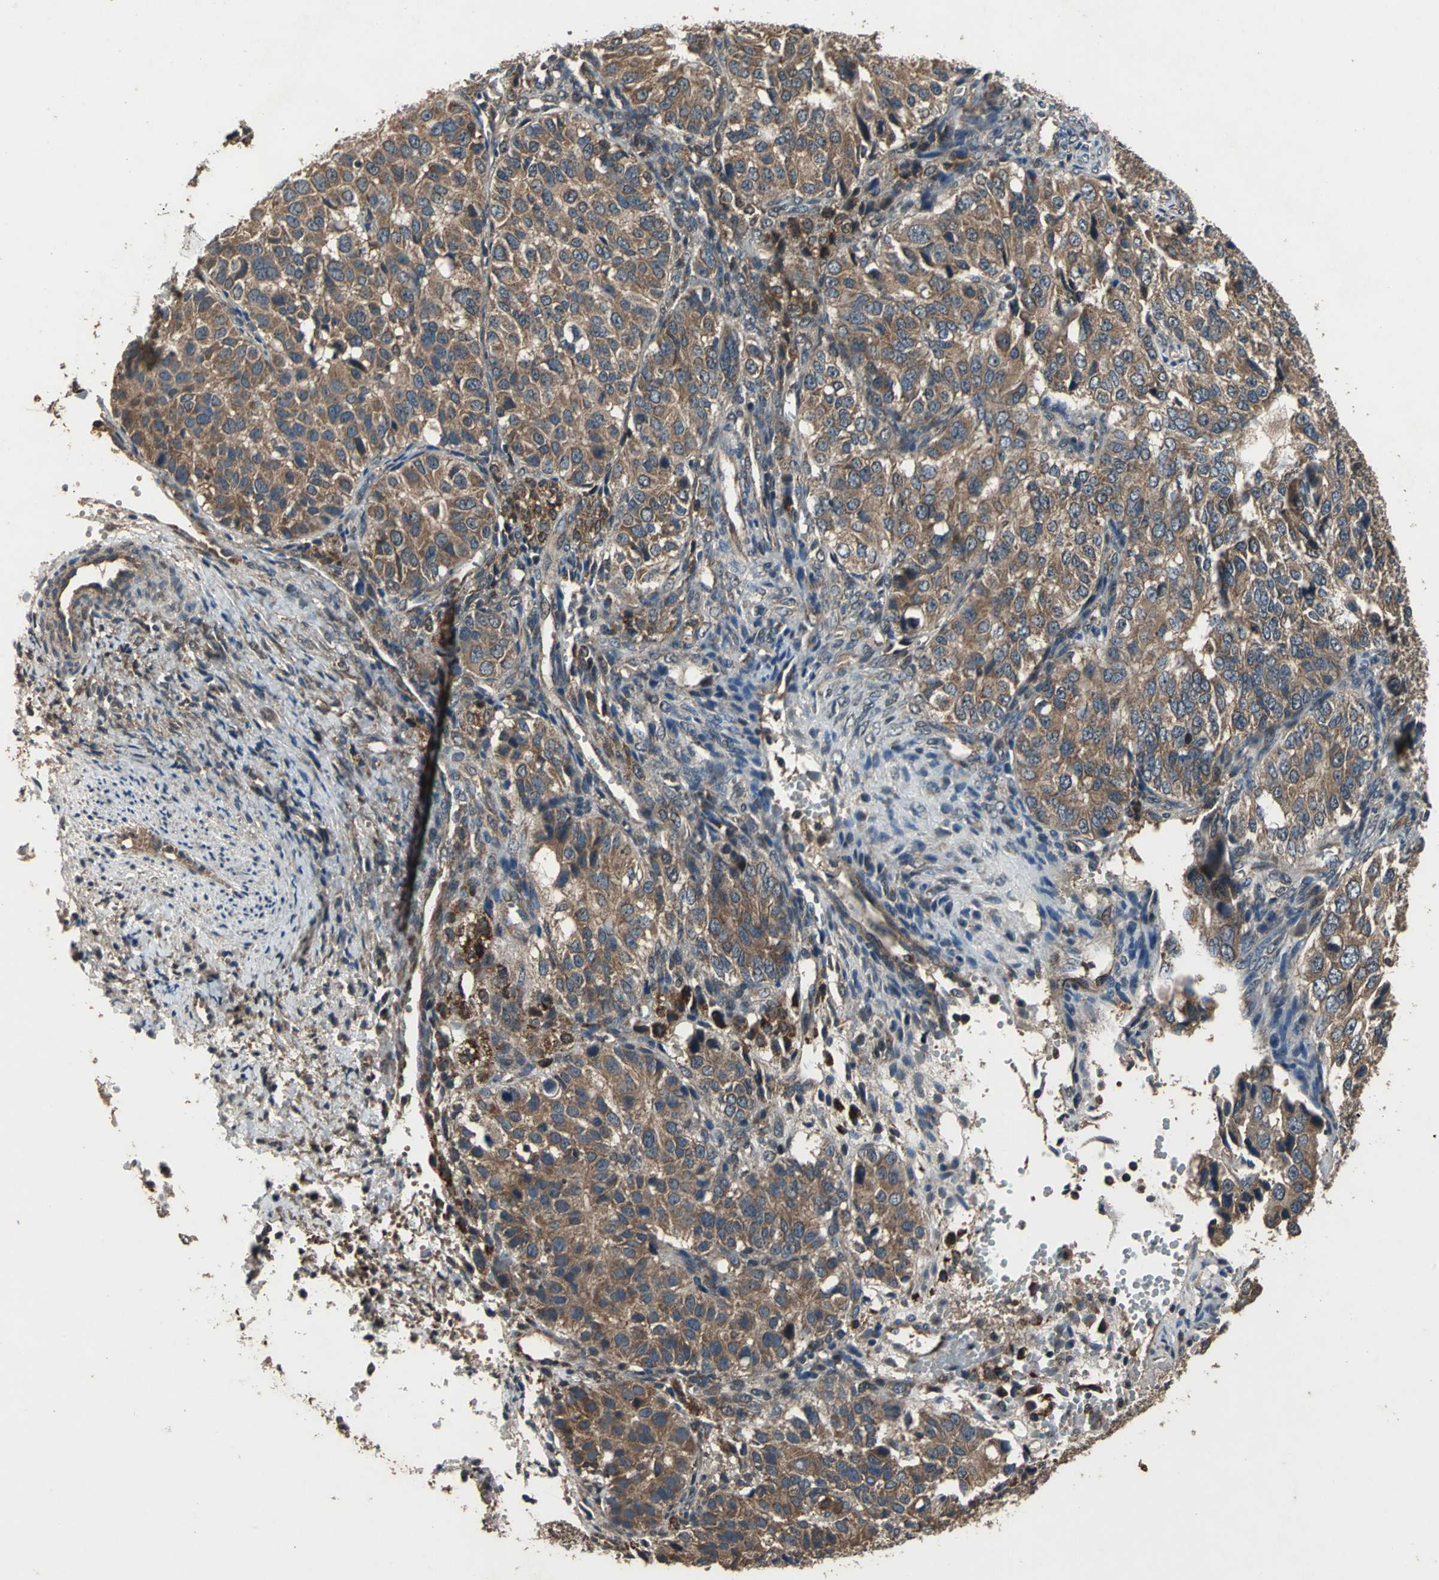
{"staining": {"intensity": "strong", "quantity": ">75%", "location": "cytoplasmic/membranous"}, "tissue": "ovarian cancer", "cell_type": "Tumor cells", "image_type": "cancer", "snomed": [{"axis": "morphology", "description": "Carcinoma, endometroid"}, {"axis": "topography", "description": "Ovary"}], "caption": "DAB (3,3'-diaminobenzidine) immunohistochemical staining of ovarian cancer displays strong cytoplasmic/membranous protein expression in approximately >75% of tumor cells. The protein is stained brown, and the nuclei are stained in blue (DAB (3,3'-diaminobenzidine) IHC with brightfield microscopy, high magnification).", "gene": "ZNF608", "patient": {"sex": "female", "age": 51}}